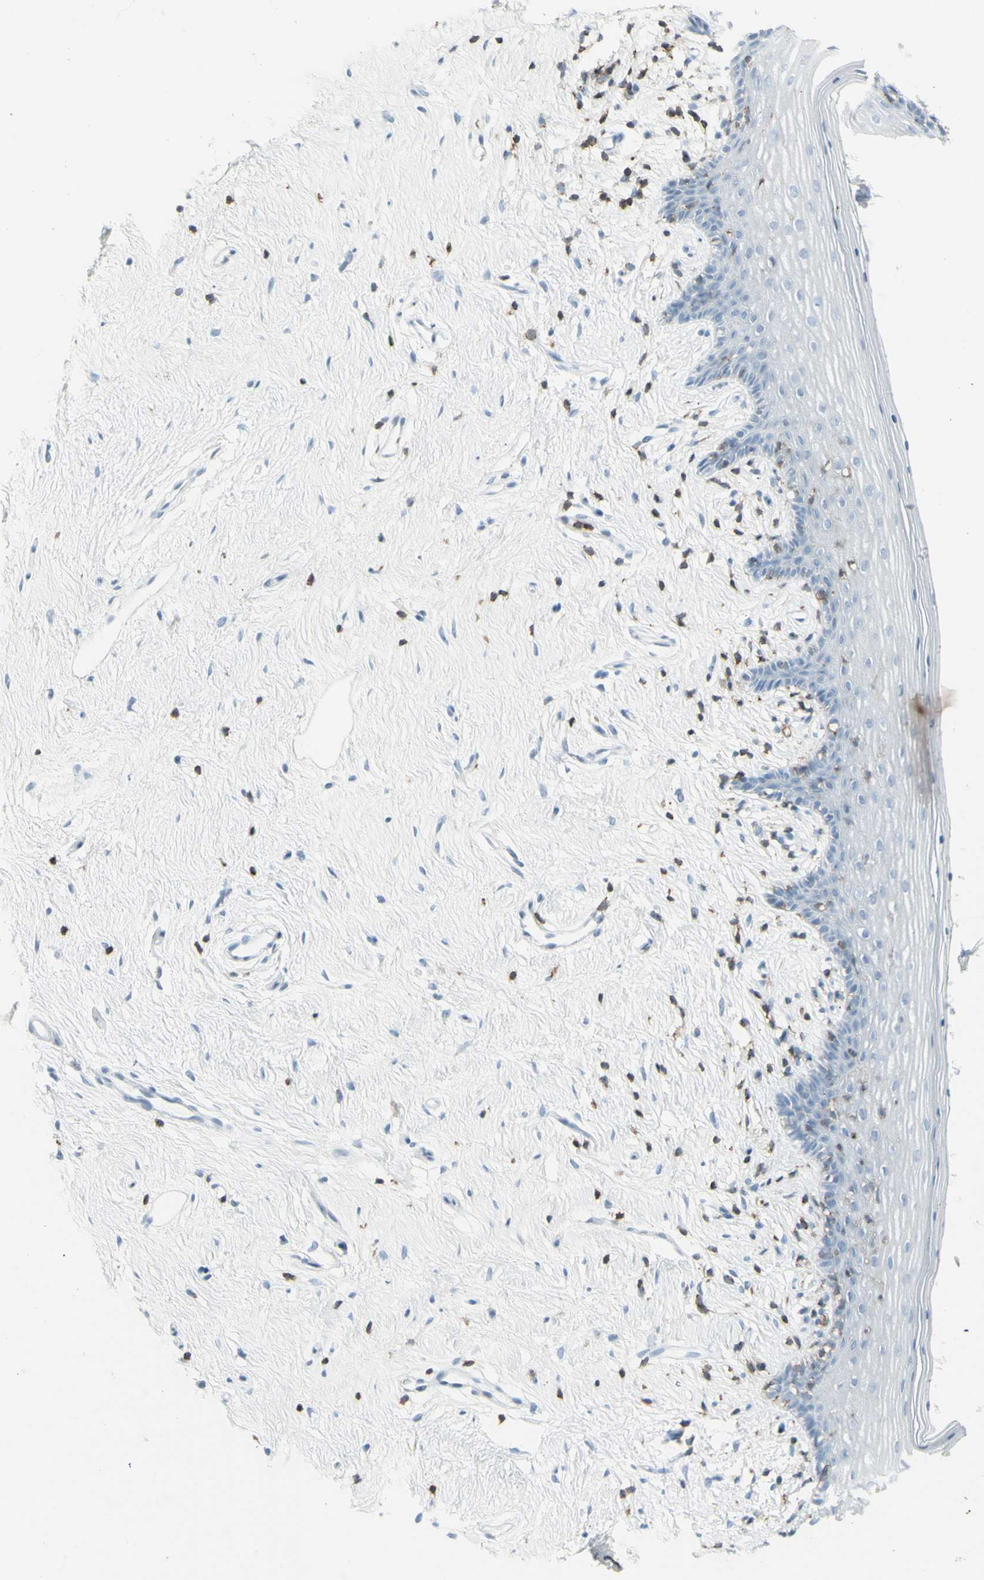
{"staining": {"intensity": "negative", "quantity": "none", "location": "none"}, "tissue": "vagina", "cell_type": "Squamous epithelial cells", "image_type": "normal", "snomed": [{"axis": "morphology", "description": "Normal tissue, NOS"}, {"axis": "topography", "description": "Vagina"}], "caption": "DAB (3,3'-diaminobenzidine) immunohistochemical staining of benign vagina reveals no significant positivity in squamous epithelial cells.", "gene": "NRG1", "patient": {"sex": "female", "age": 44}}